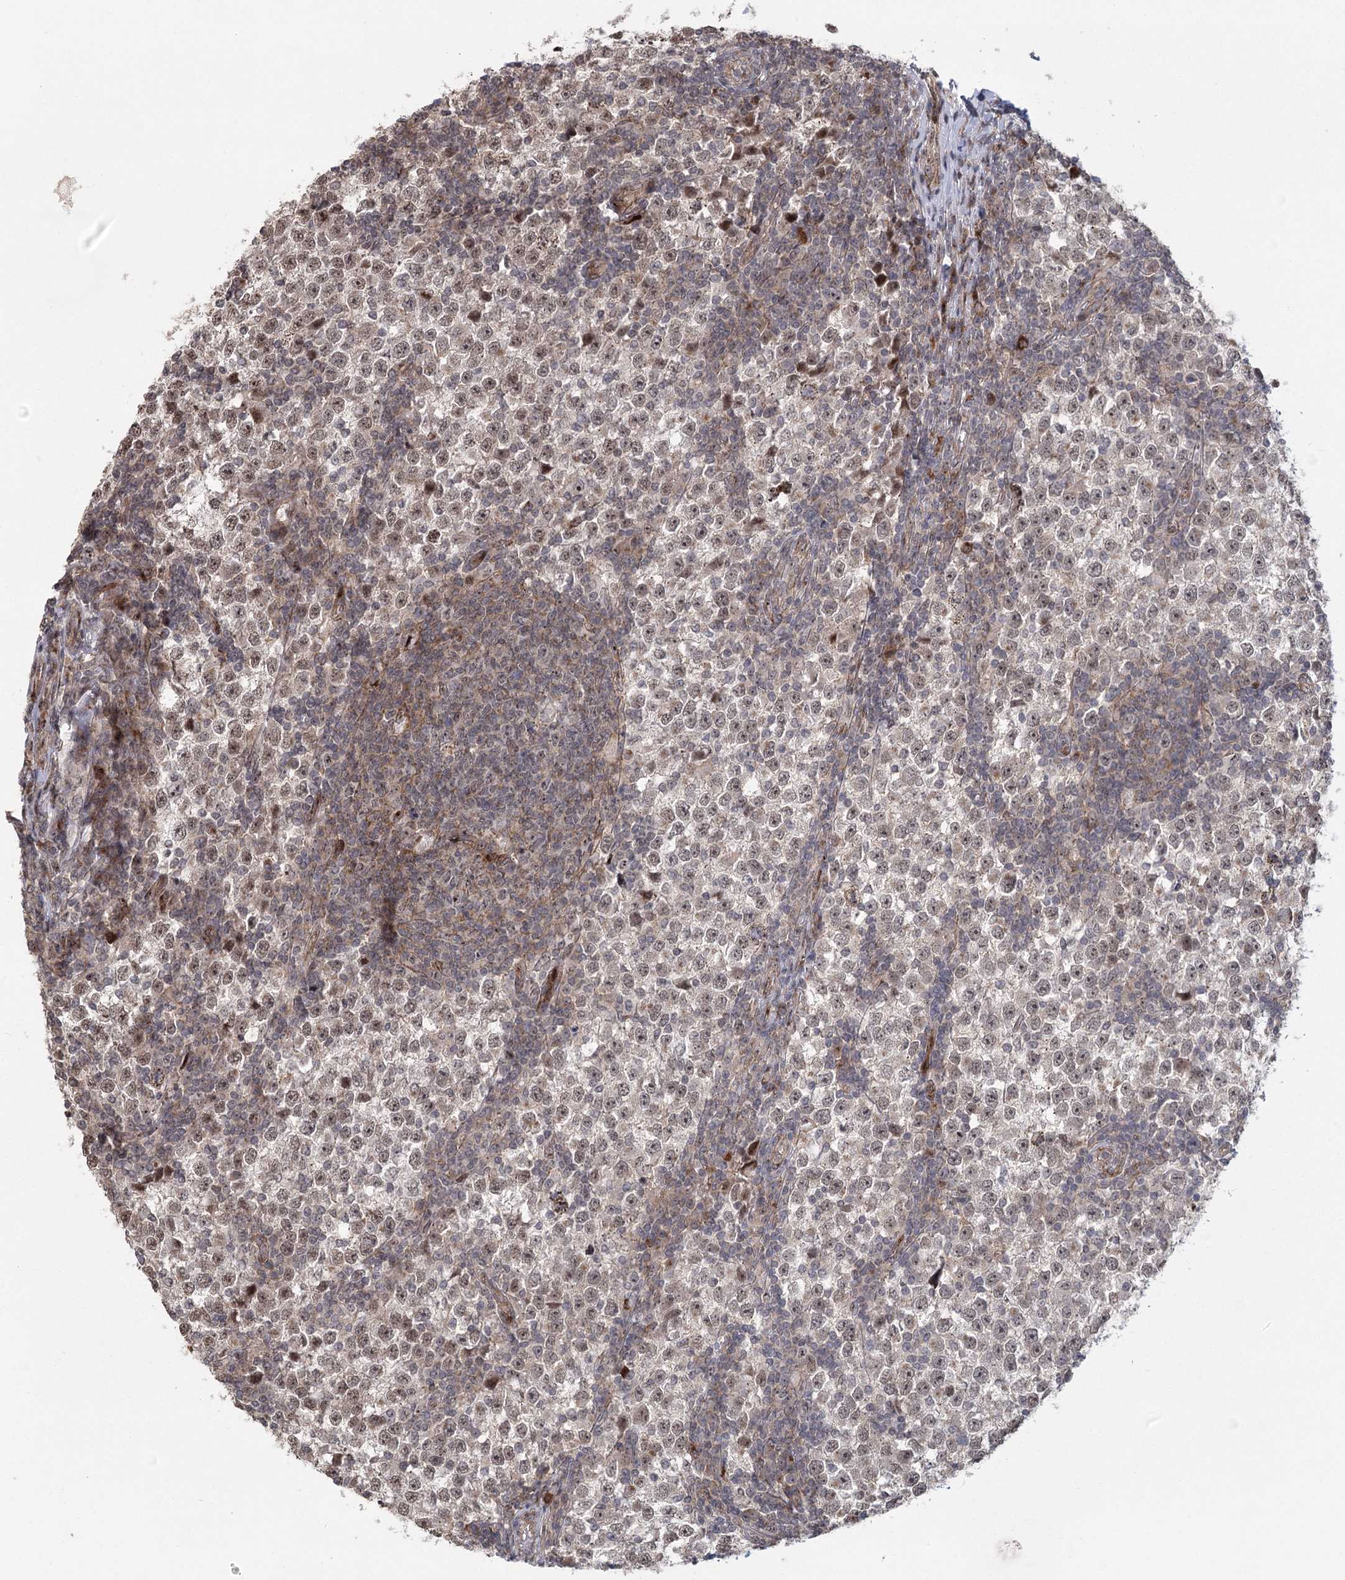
{"staining": {"intensity": "moderate", "quantity": "<25%", "location": "nuclear"}, "tissue": "testis cancer", "cell_type": "Tumor cells", "image_type": "cancer", "snomed": [{"axis": "morphology", "description": "Seminoma, NOS"}, {"axis": "topography", "description": "Testis"}], "caption": "DAB immunohistochemical staining of human seminoma (testis) exhibits moderate nuclear protein staining in approximately <25% of tumor cells.", "gene": "PARM1", "patient": {"sex": "male", "age": 65}}